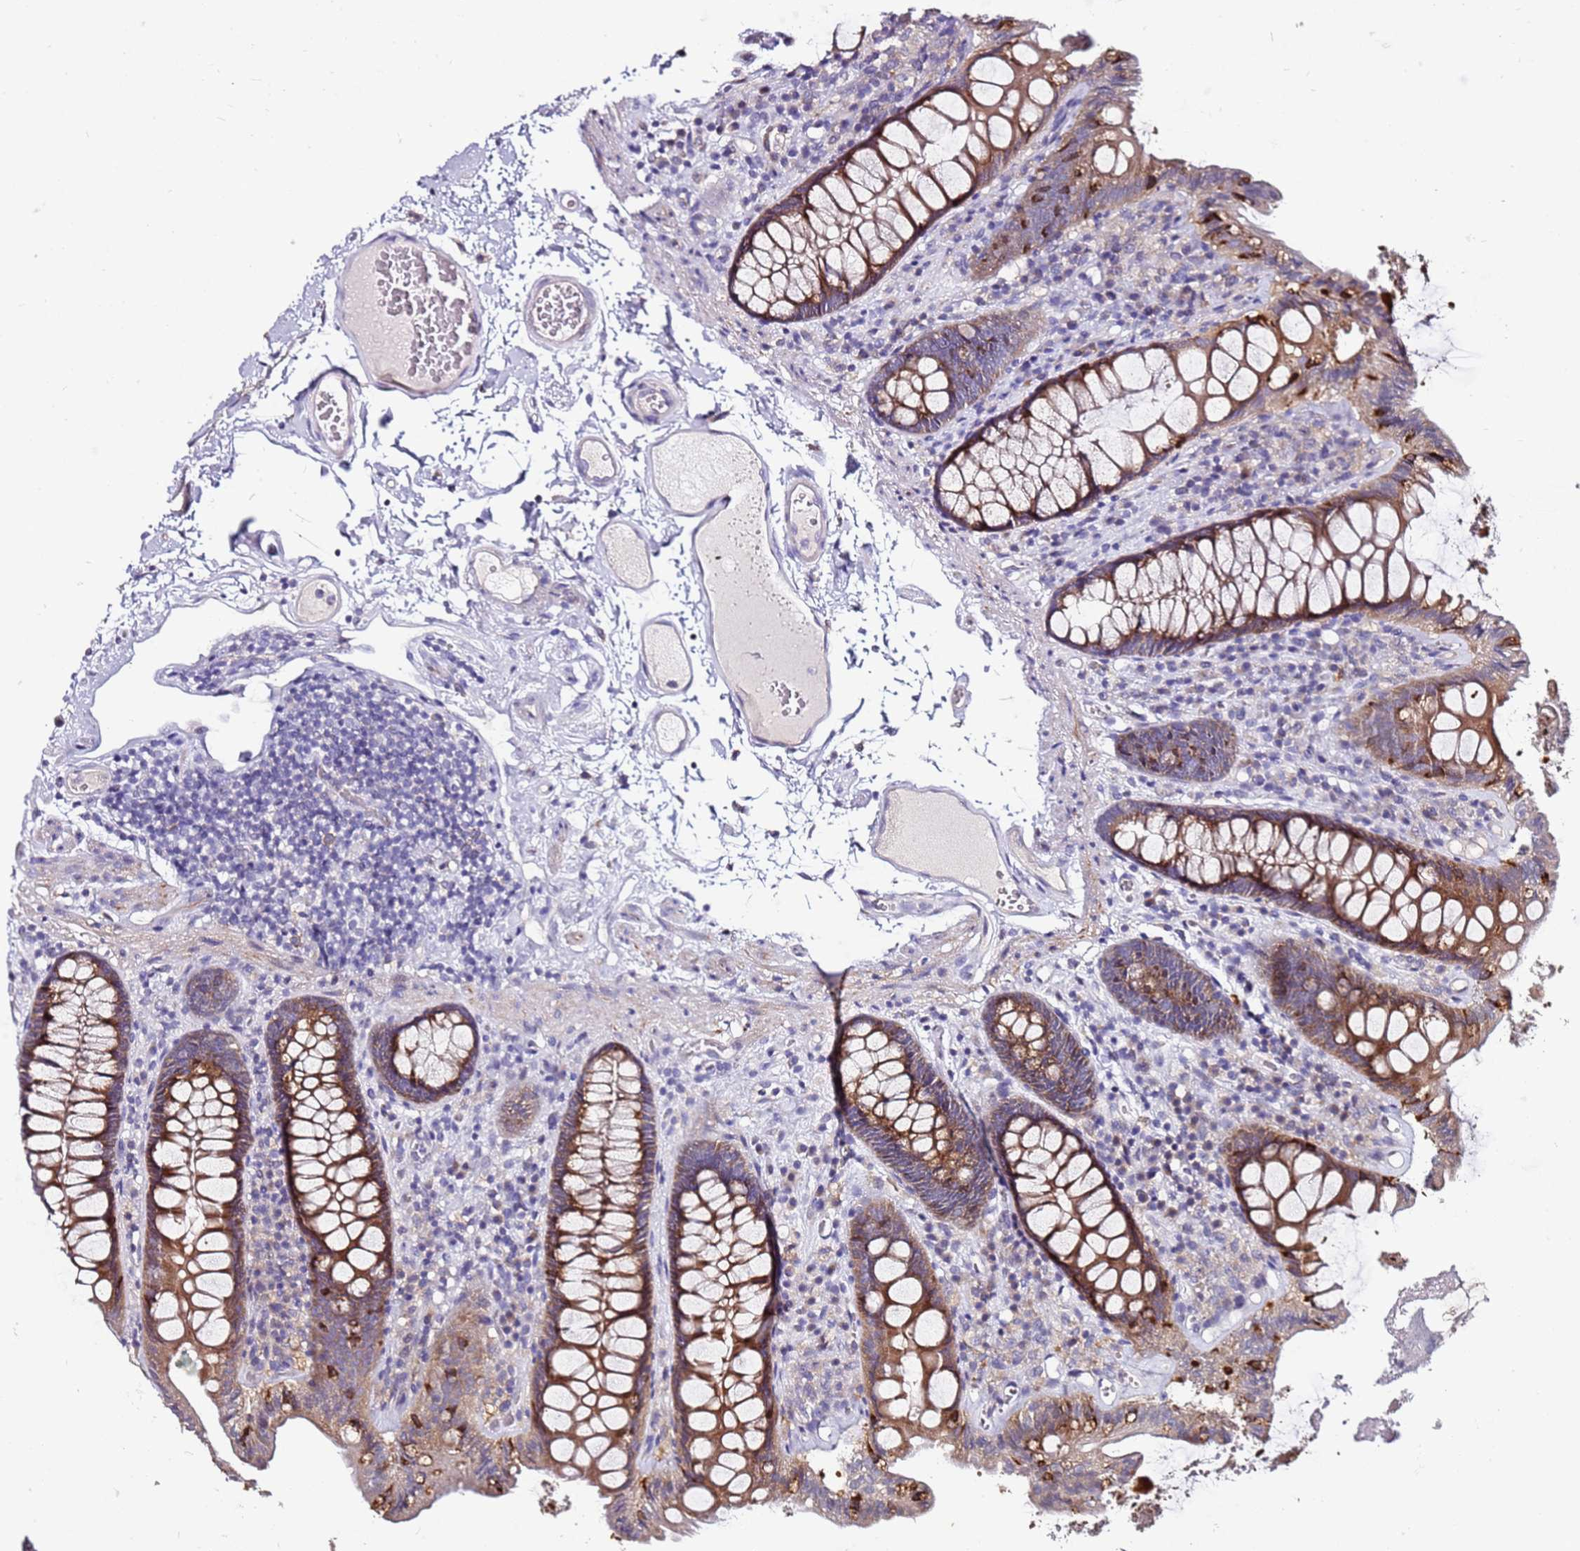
{"staining": {"intensity": "negative", "quantity": "none", "location": "none"}, "tissue": "colon", "cell_type": "Endothelial cells", "image_type": "normal", "snomed": [{"axis": "morphology", "description": "Normal tissue, NOS"}, {"axis": "topography", "description": "Colon"}], "caption": "Protein analysis of benign colon demonstrates no significant staining in endothelial cells. Brightfield microscopy of IHC stained with DAB (3,3'-diaminobenzidine) (brown) and hematoxylin (blue), captured at high magnification.", "gene": "SRRM5", "patient": {"sex": "male", "age": 84}}